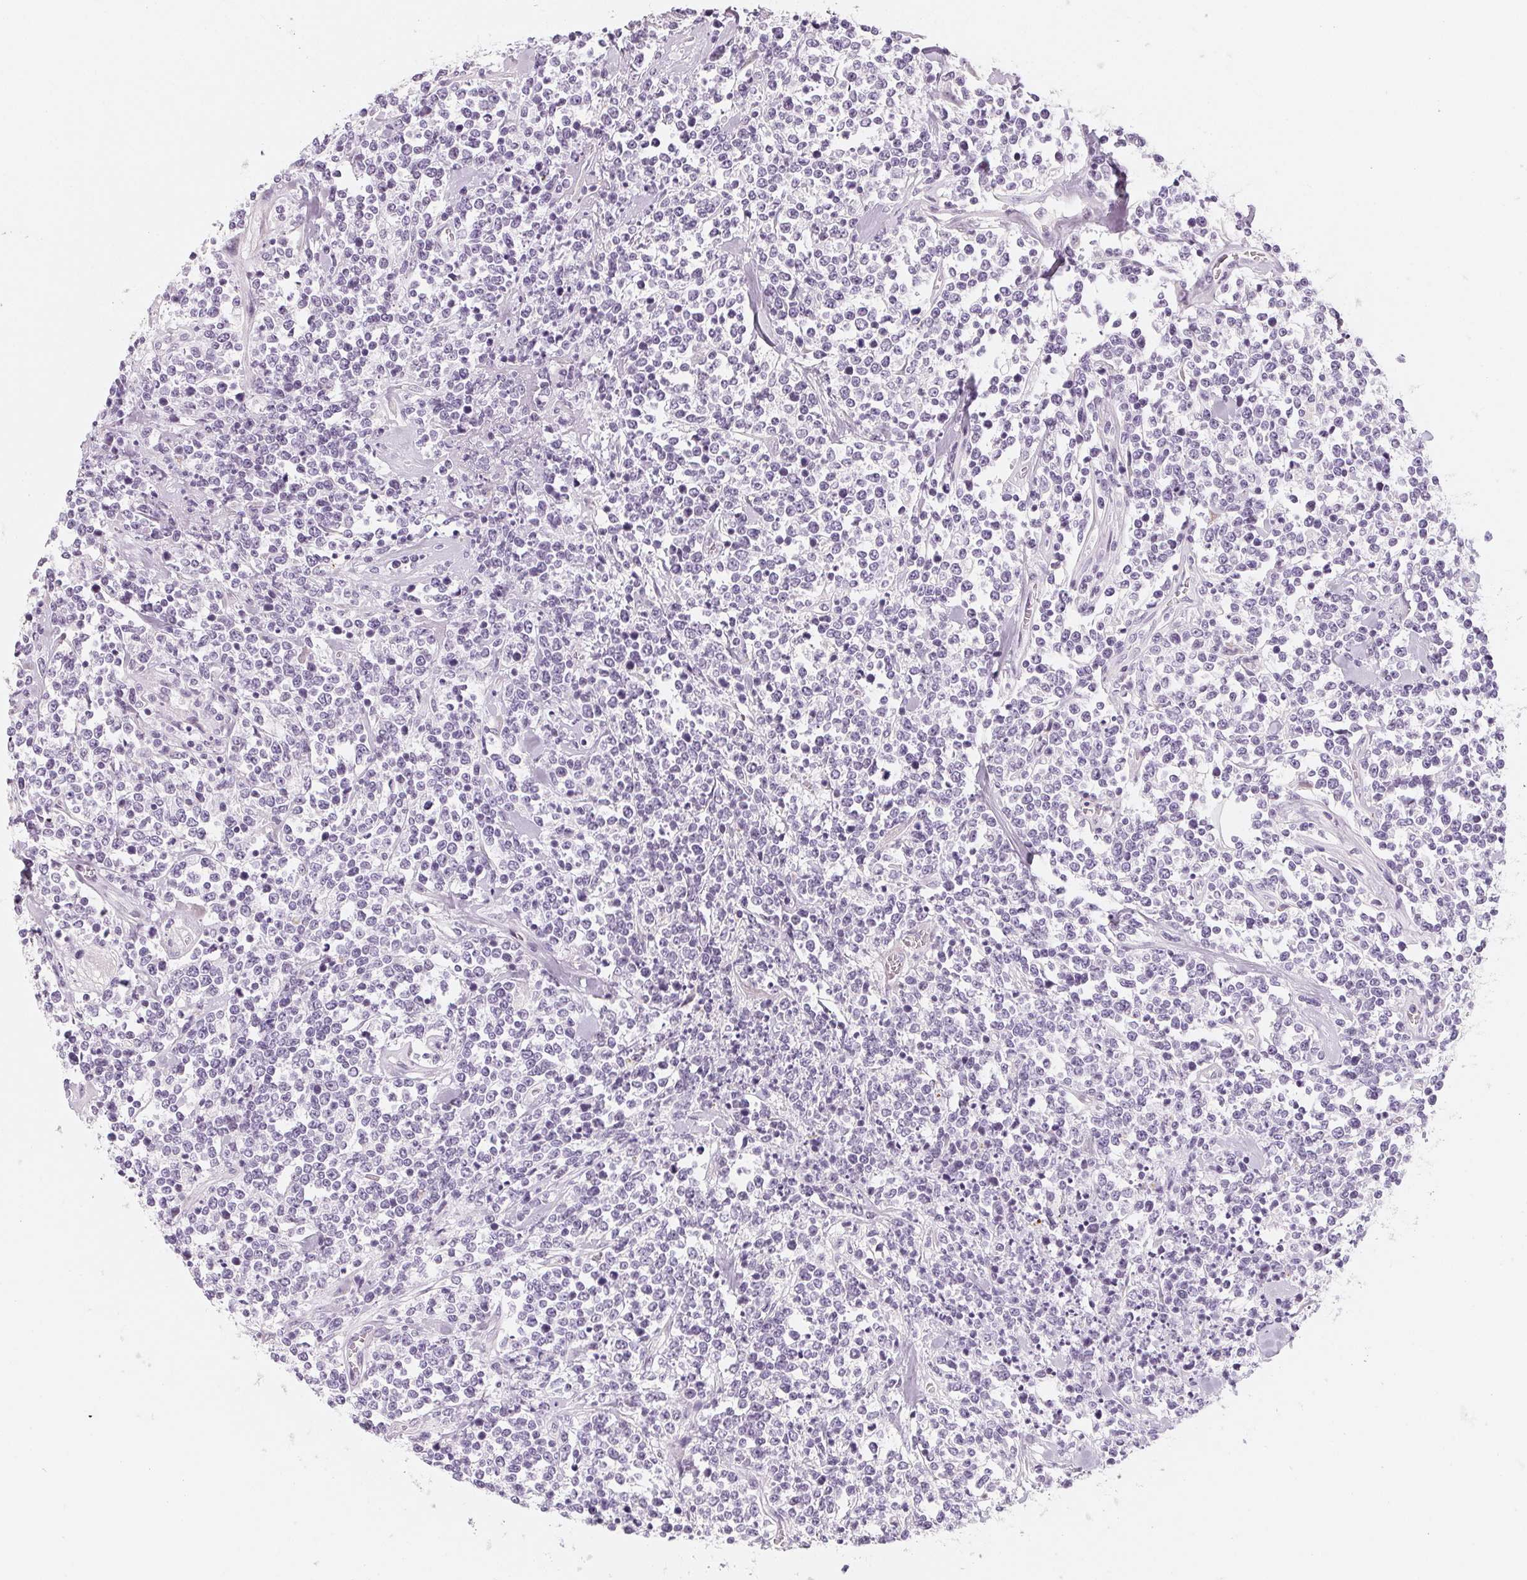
{"staining": {"intensity": "negative", "quantity": "none", "location": "none"}, "tissue": "lymphoma", "cell_type": "Tumor cells", "image_type": "cancer", "snomed": [{"axis": "morphology", "description": "Malignant lymphoma, non-Hodgkin's type, High grade"}, {"axis": "topography", "description": "Colon"}], "caption": "Protein analysis of malignant lymphoma, non-Hodgkin's type (high-grade) displays no significant positivity in tumor cells.", "gene": "SH3GL2", "patient": {"sex": "male", "age": 82}}